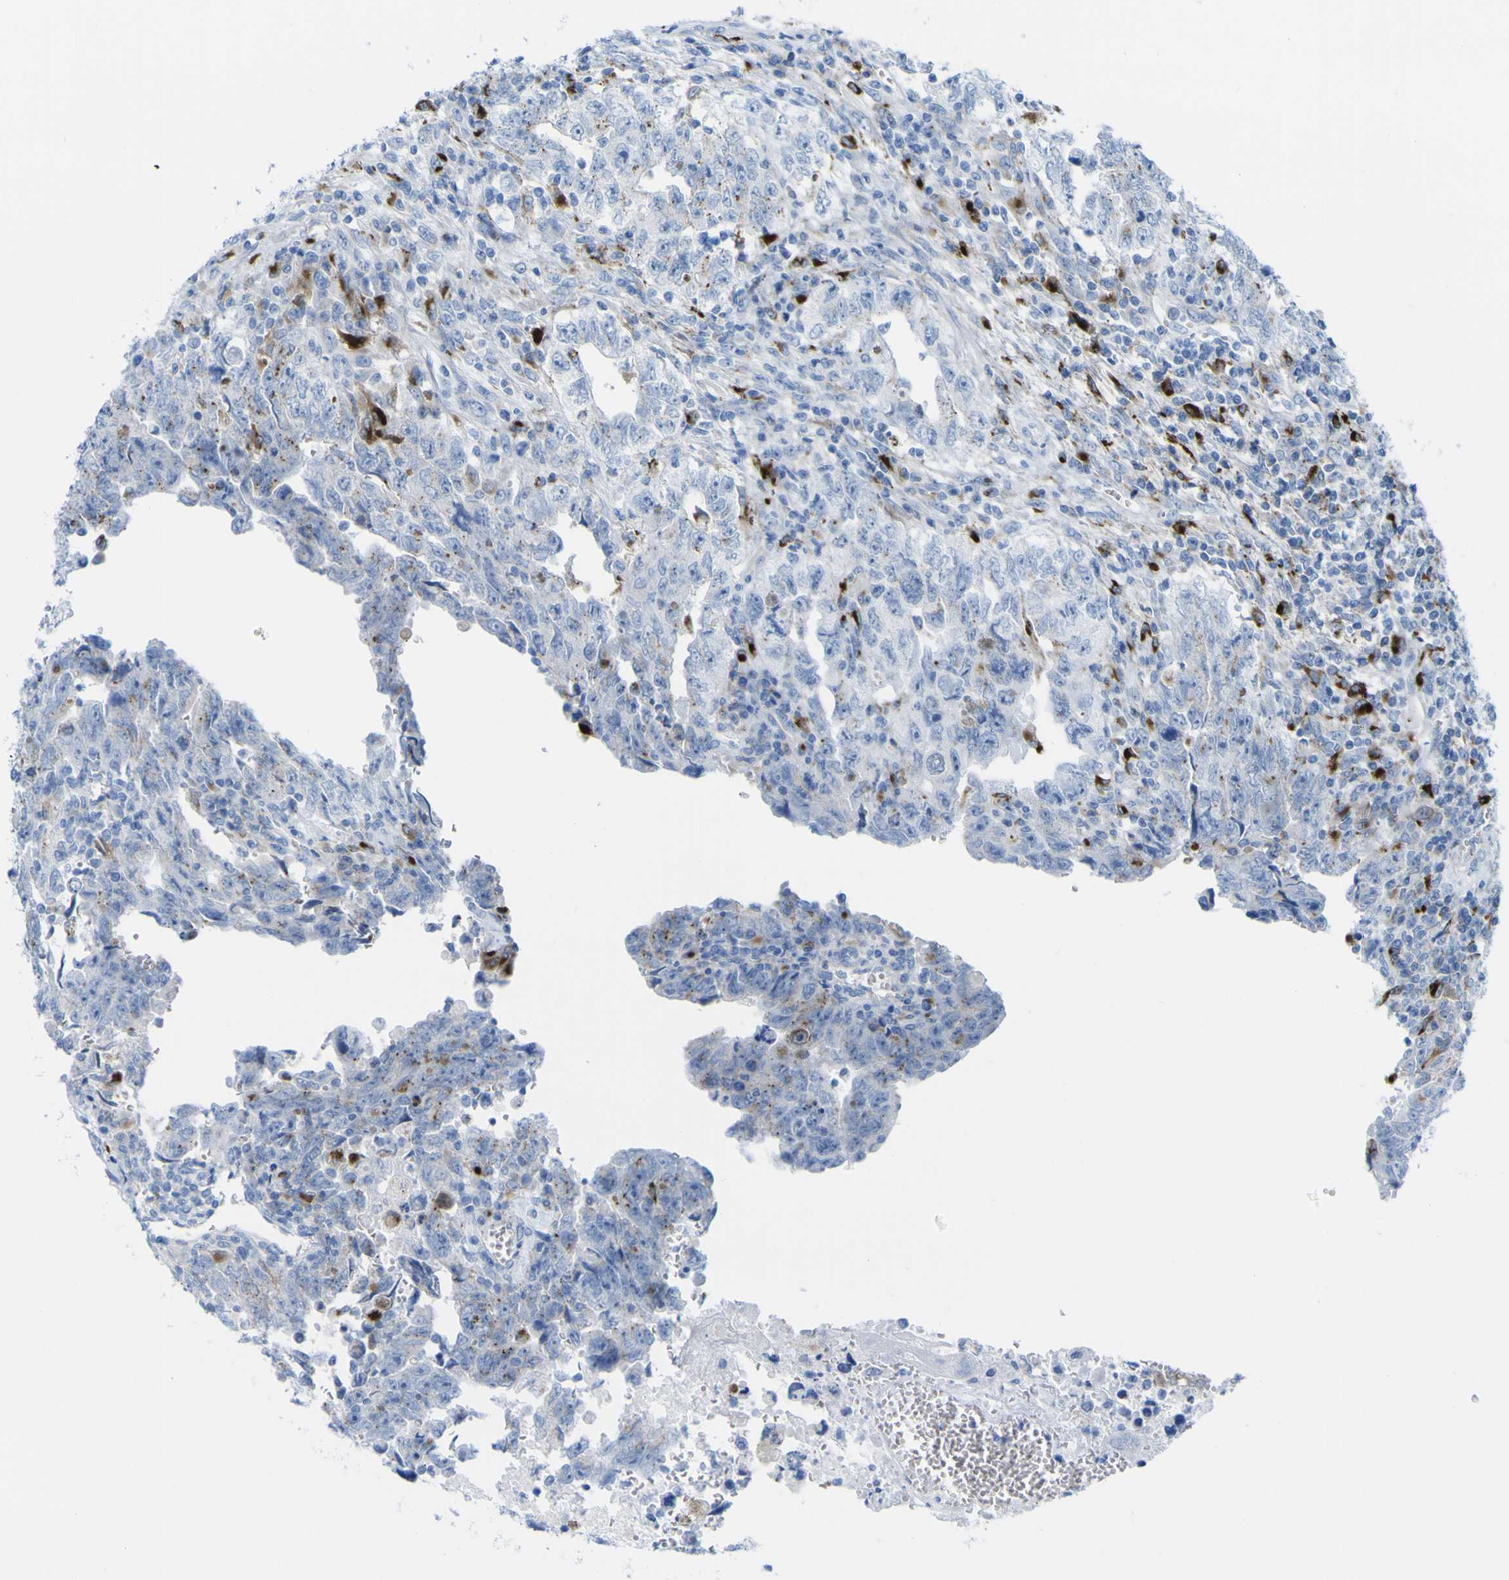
{"staining": {"intensity": "moderate", "quantity": "<25%", "location": "cytoplasmic/membranous"}, "tissue": "testis cancer", "cell_type": "Tumor cells", "image_type": "cancer", "snomed": [{"axis": "morphology", "description": "Carcinoma, Embryonal, NOS"}, {"axis": "topography", "description": "Testis"}], "caption": "Immunohistochemistry (IHC) of testis embryonal carcinoma reveals low levels of moderate cytoplasmic/membranous positivity in approximately <25% of tumor cells. (DAB IHC with brightfield microscopy, high magnification).", "gene": "PLD3", "patient": {"sex": "male", "age": 28}}